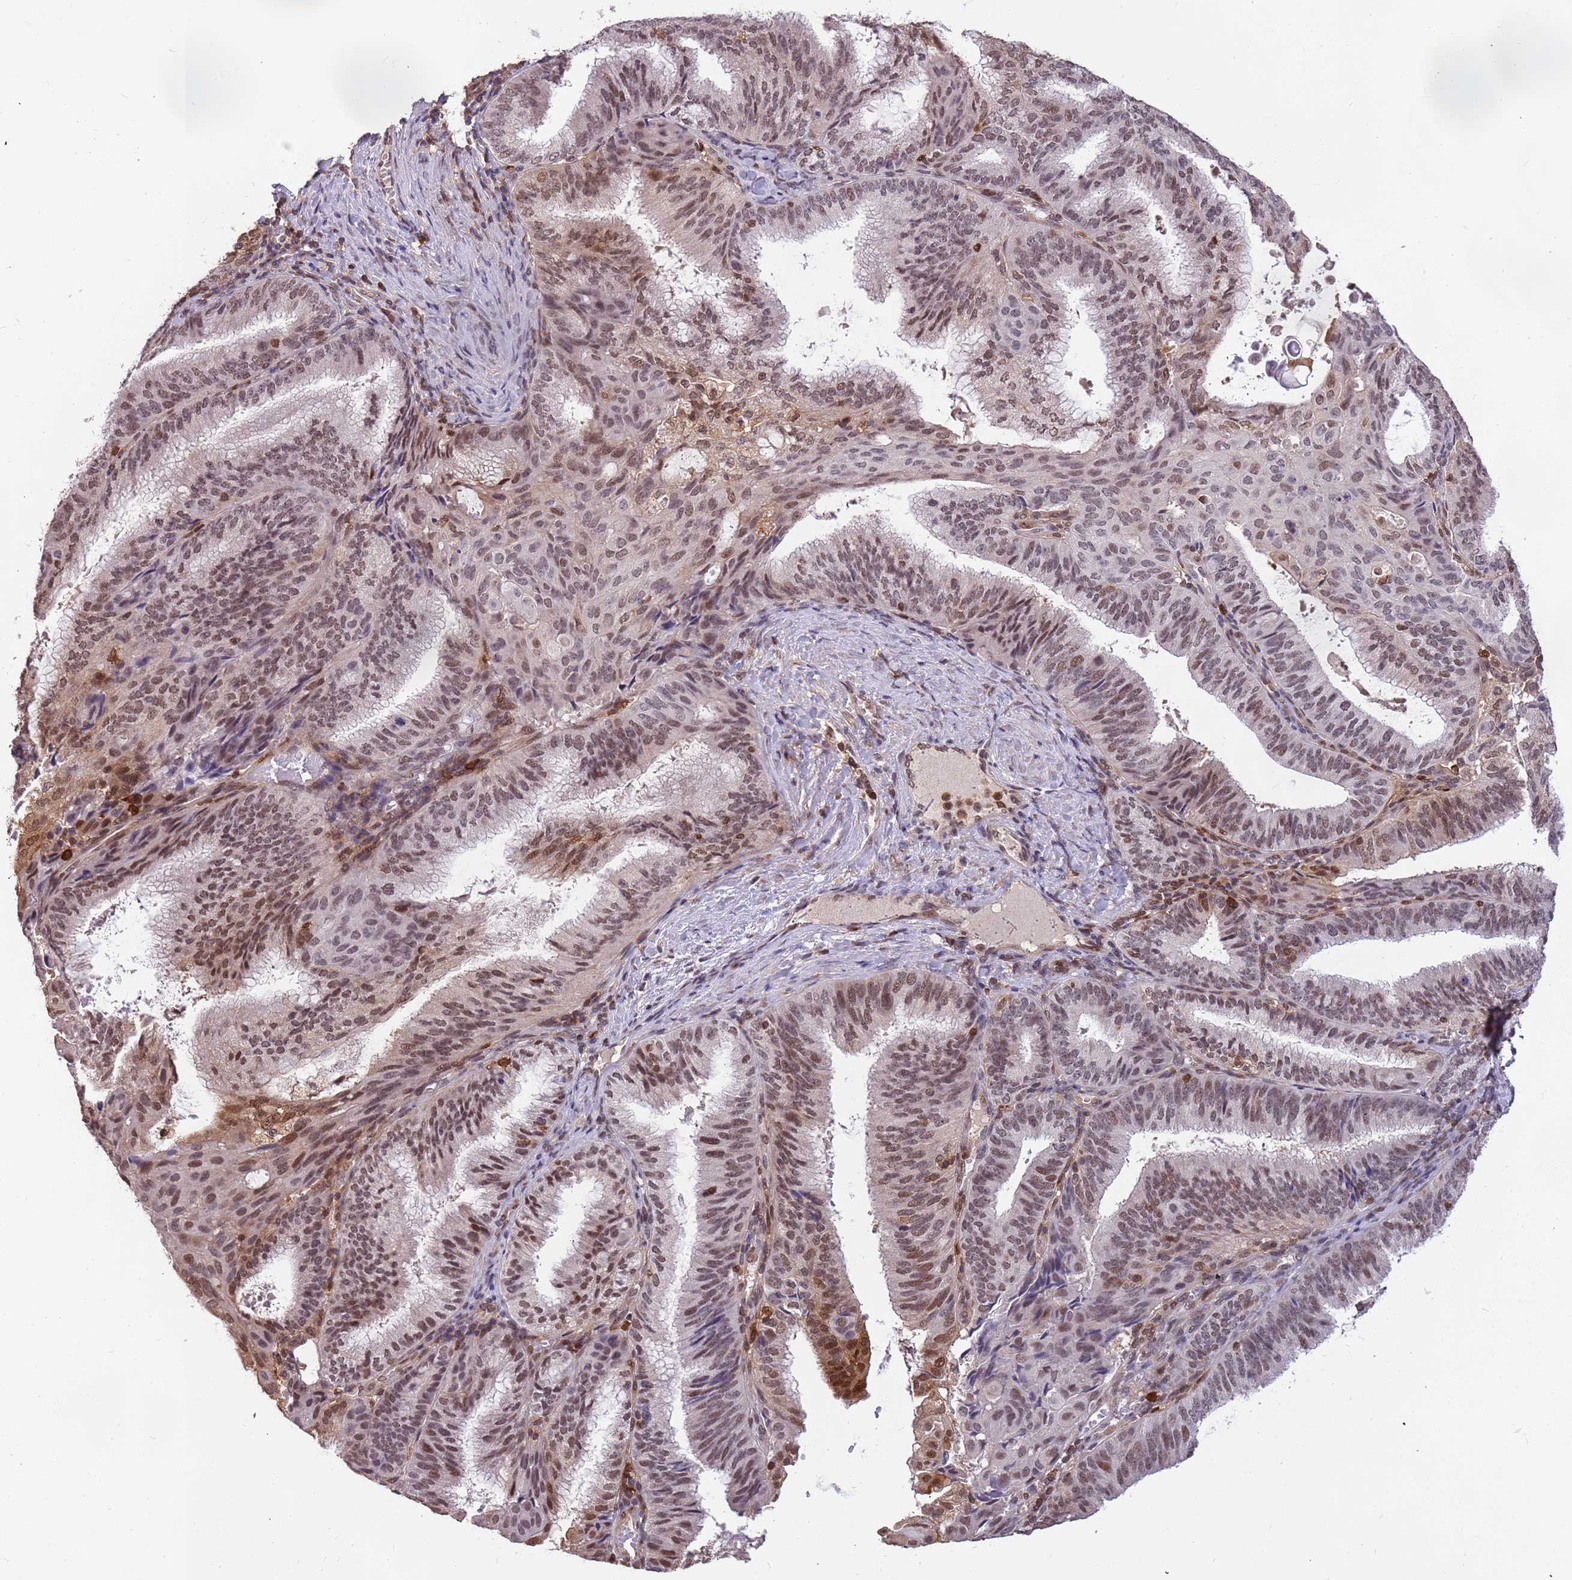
{"staining": {"intensity": "moderate", "quantity": ">75%", "location": "nuclear"}, "tissue": "endometrial cancer", "cell_type": "Tumor cells", "image_type": "cancer", "snomed": [{"axis": "morphology", "description": "Adenocarcinoma, NOS"}, {"axis": "topography", "description": "Endometrium"}], "caption": "A brown stain labels moderate nuclear expression of a protein in adenocarcinoma (endometrial) tumor cells.", "gene": "GBP2", "patient": {"sex": "female", "age": 49}}